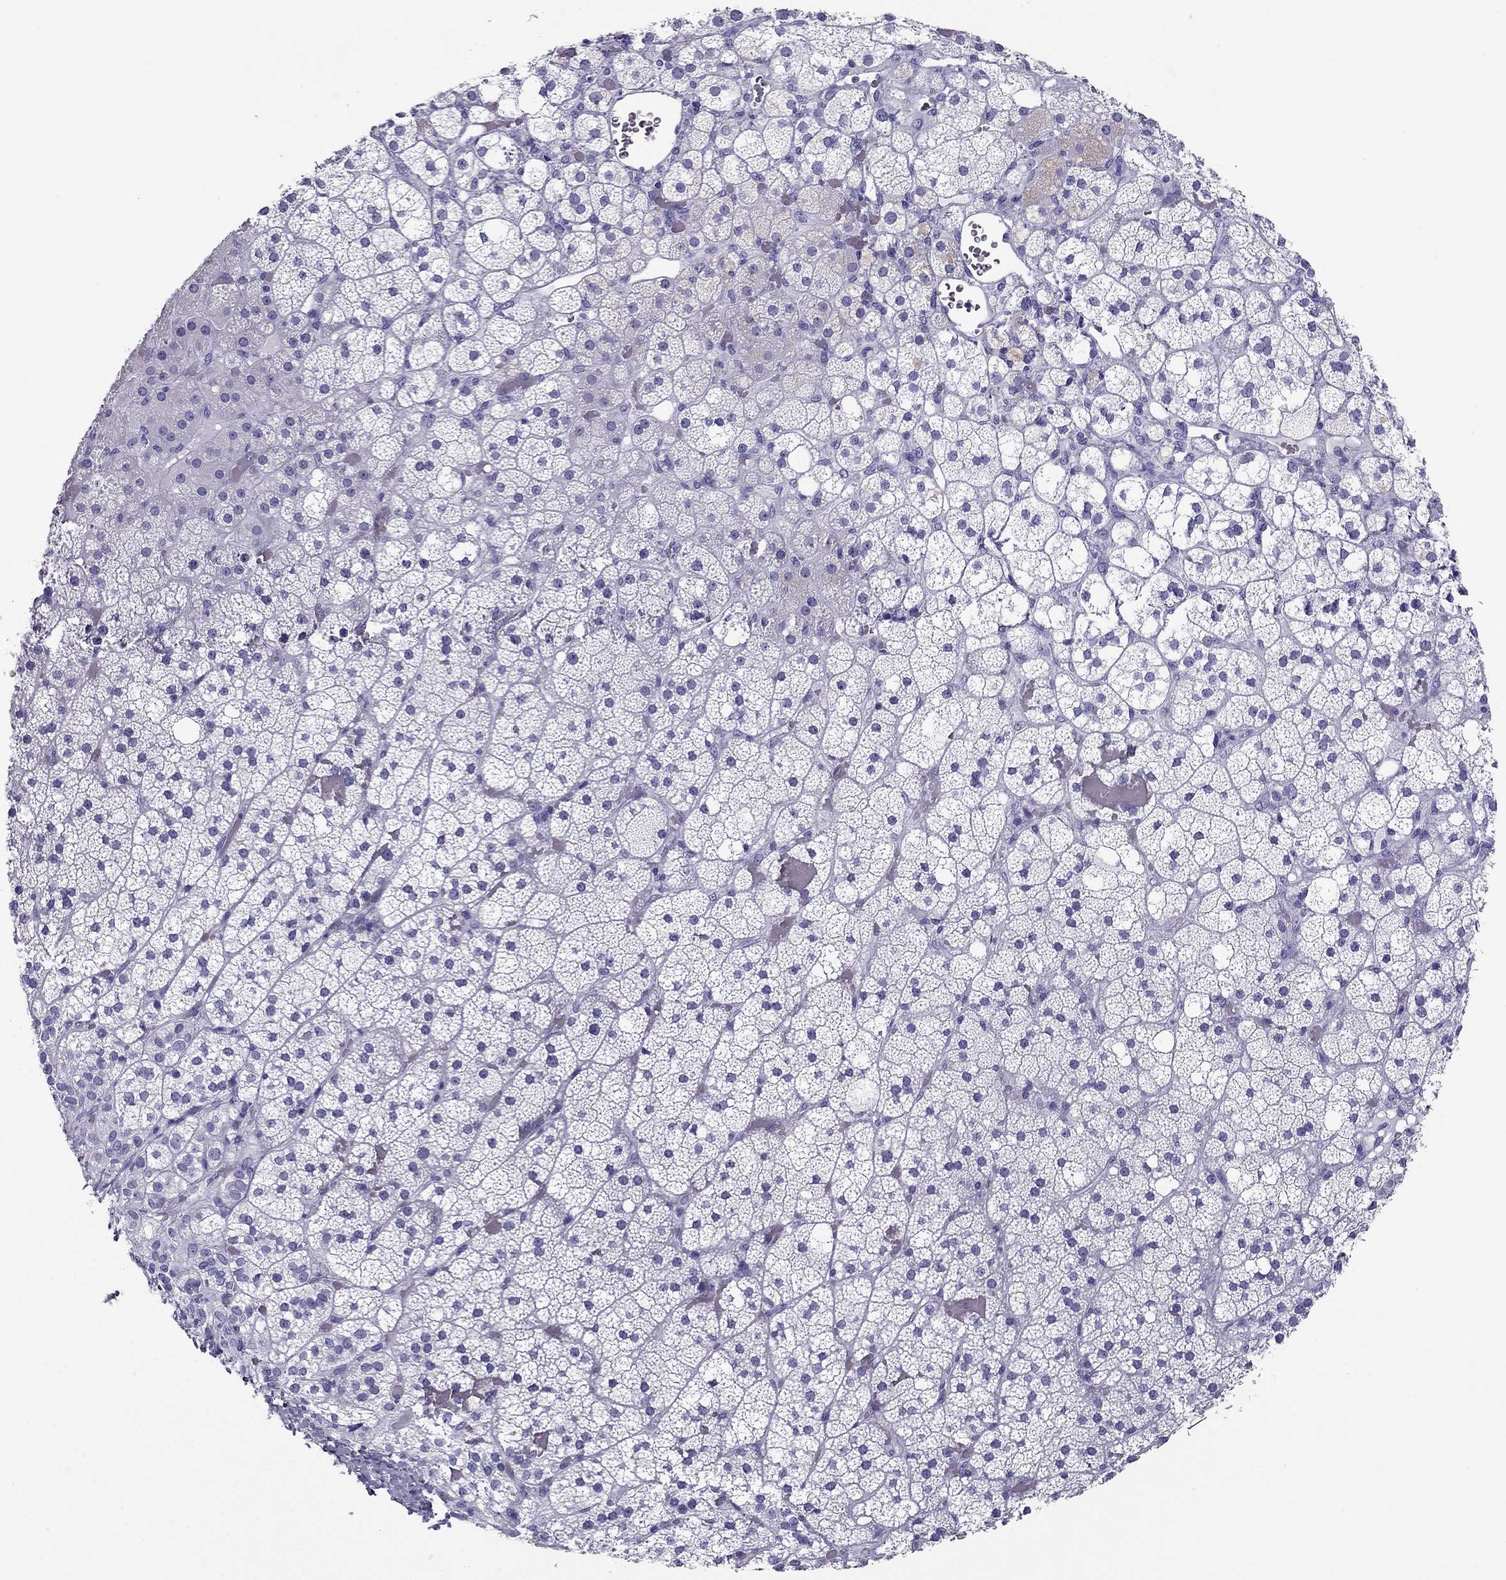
{"staining": {"intensity": "negative", "quantity": "none", "location": "none"}, "tissue": "adrenal gland", "cell_type": "Glandular cells", "image_type": "normal", "snomed": [{"axis": "morphology", "description": "Normal tissue, NOS"}, {"axis": "topography", "description": "Adrenal gland"}], "caption": "Immunohistochemistry photomicrograph of normal adrenal gland: adrenal gland stained with DAB demonstrates no significant protein expression in glandular cells.", "gene": "PDE6A", "patient": {"sex": "male", "age": 53}}